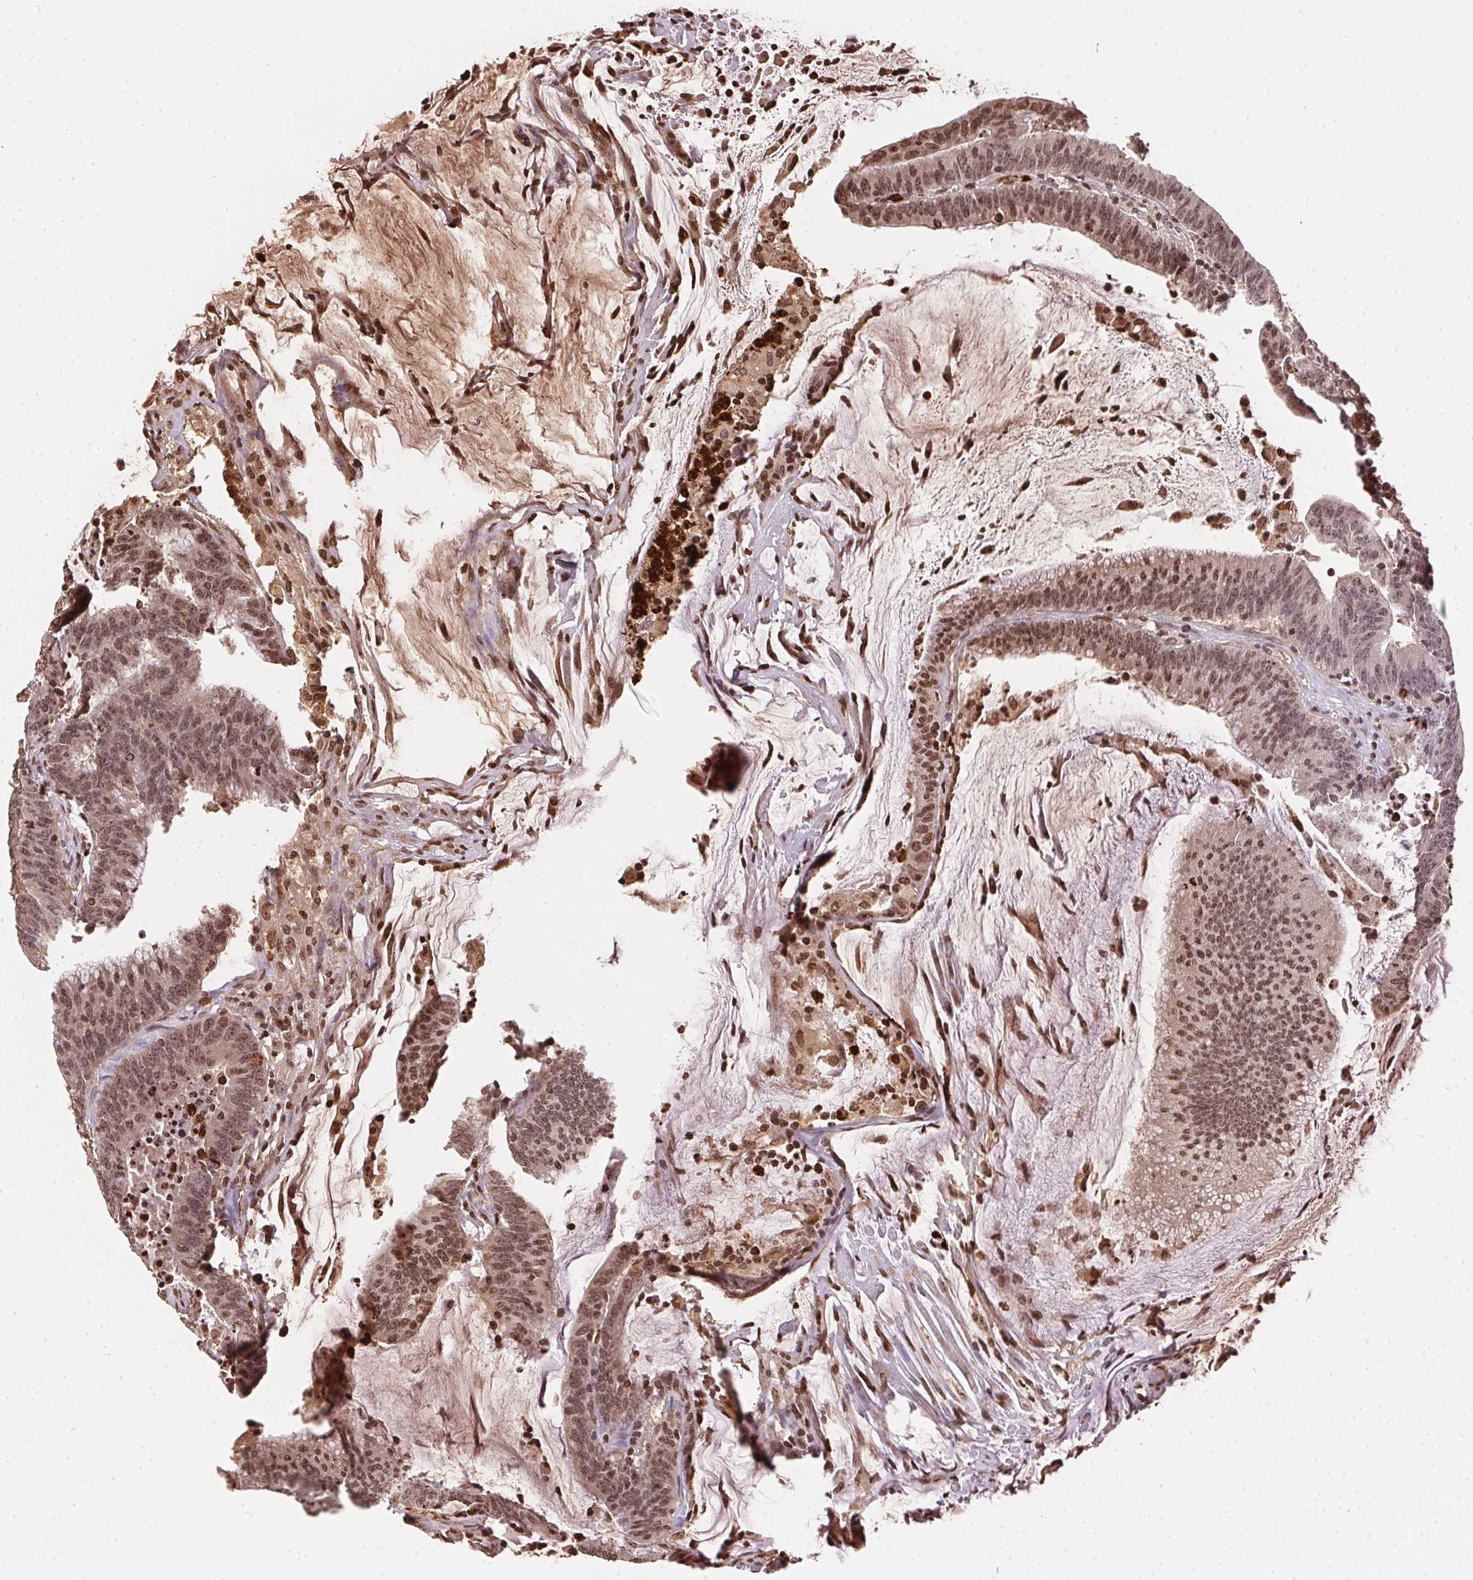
{"staining": {"intensity": "moderate", "quantity": ">75%", "location": "nuclear"}, "tissue": "colorectal cancer", "cell_type": "Tumor cells", "image_type": "cancer", "snomed": [{"axis": "morphology", "description": "Adenocarcinoma, NOS"}, {"axis": "topography", "description": "Colon"}], "caption": "A high-resolution photomicrograph shows immunohistochemistry (IHC) staining of colorectal adenocarcinoma, which exhibits moderate nuclear positivity in about >75% of tumor cells. Nuclei are stained in blue.", "gene": "ORM1", "patient": {"sex": "female", "age": 78}}